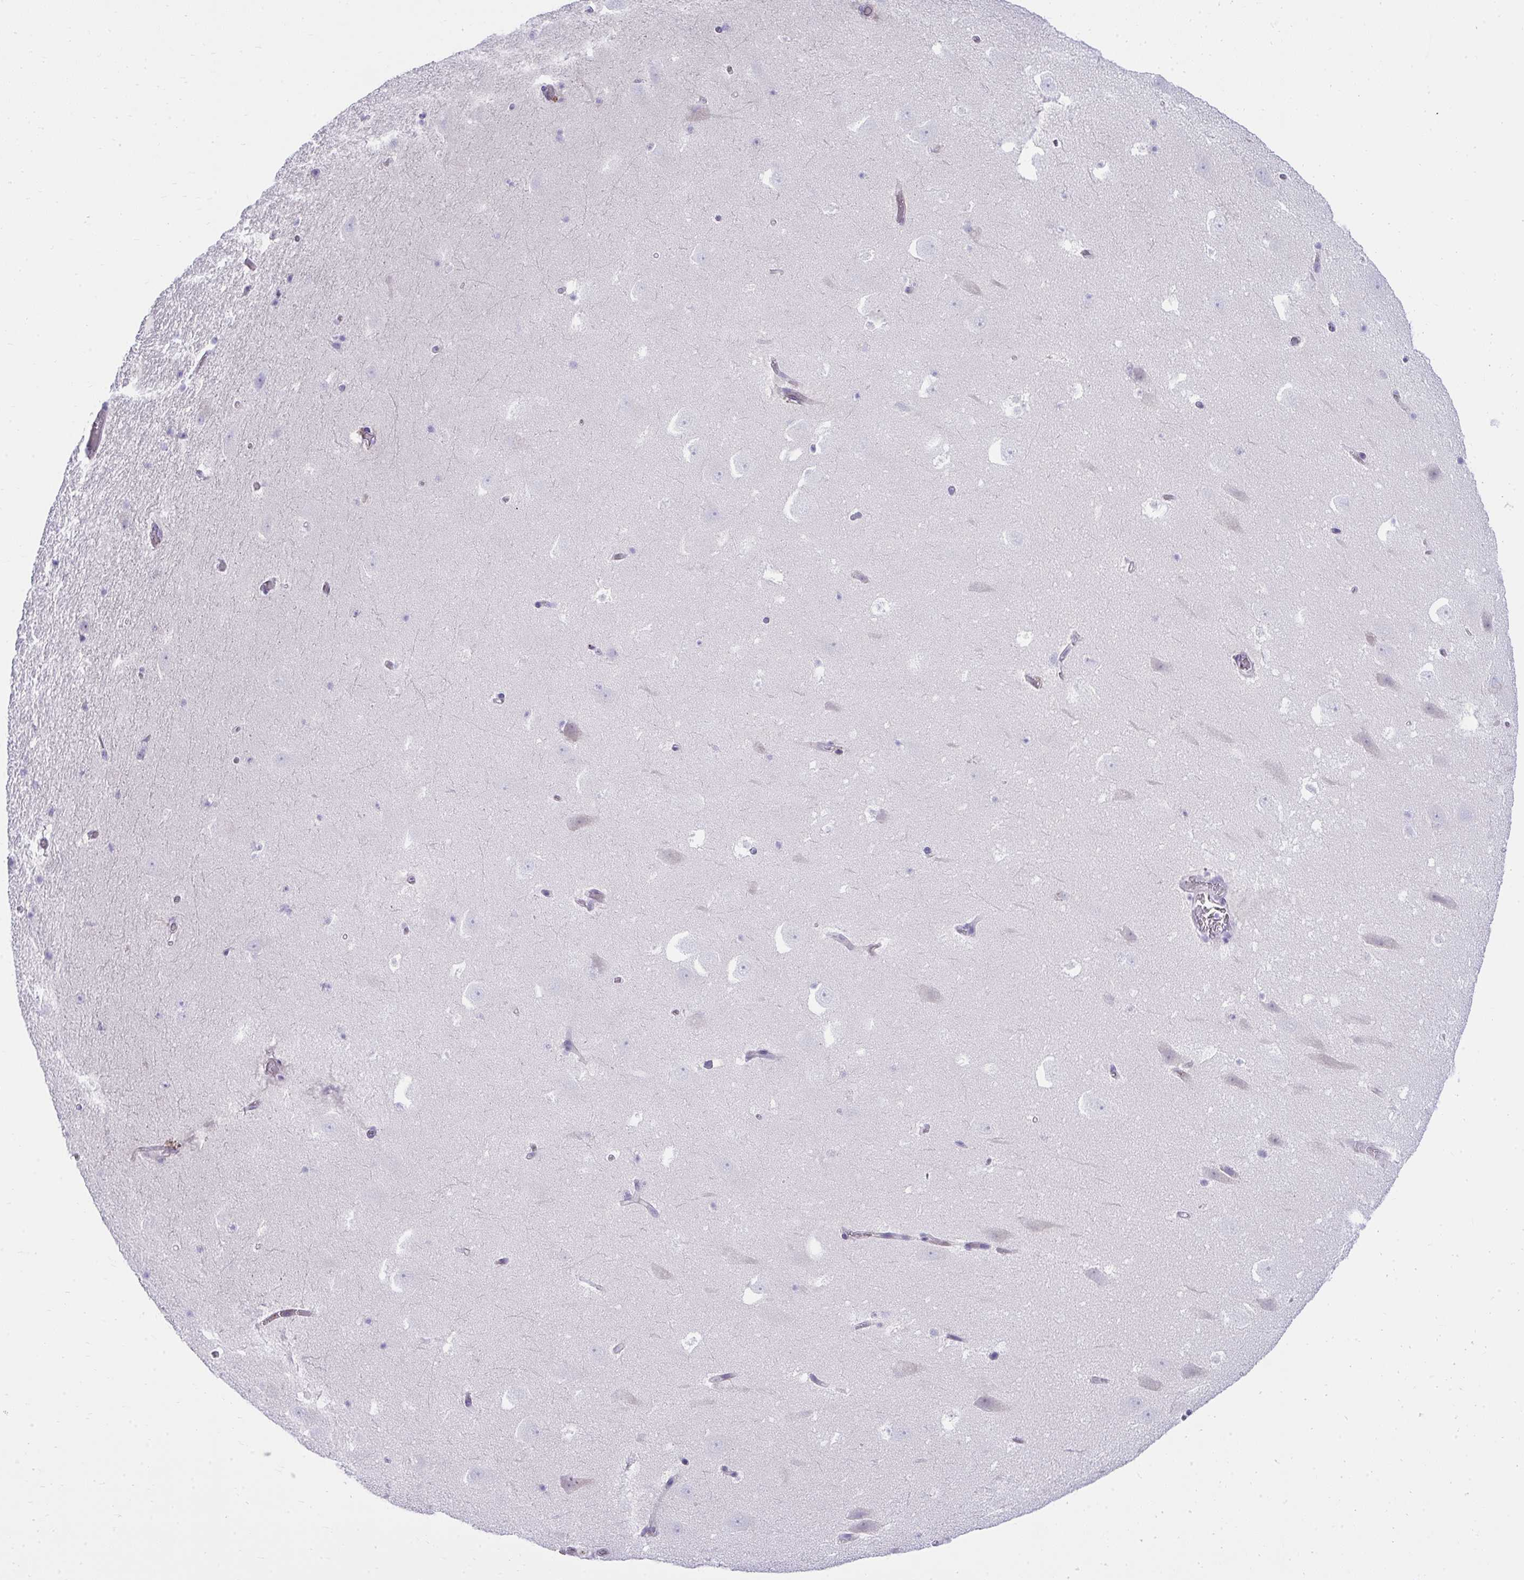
{"staining": {"intensity": "negative", "quantity": "none", "location": "none"}, "tissue": "hippocampus", "cell_type": "Glial cells", "image_type": "normal", "snomed": [{"axis": "morphology", "description": "Normal tissue, NOS"}, {"axis": "topography", "description": "Hippocampus"}], "caption": "High power microscopy micrograph of an immunohistochemistry (IHC) image of normal hippocampus, revealing no significant positivity in glial cells. (Brightfield microscopy of DAB immunohistochemistry at high magnification).", "gene": "LRRC36", "patient": {"sex": "female", "age": 42}}